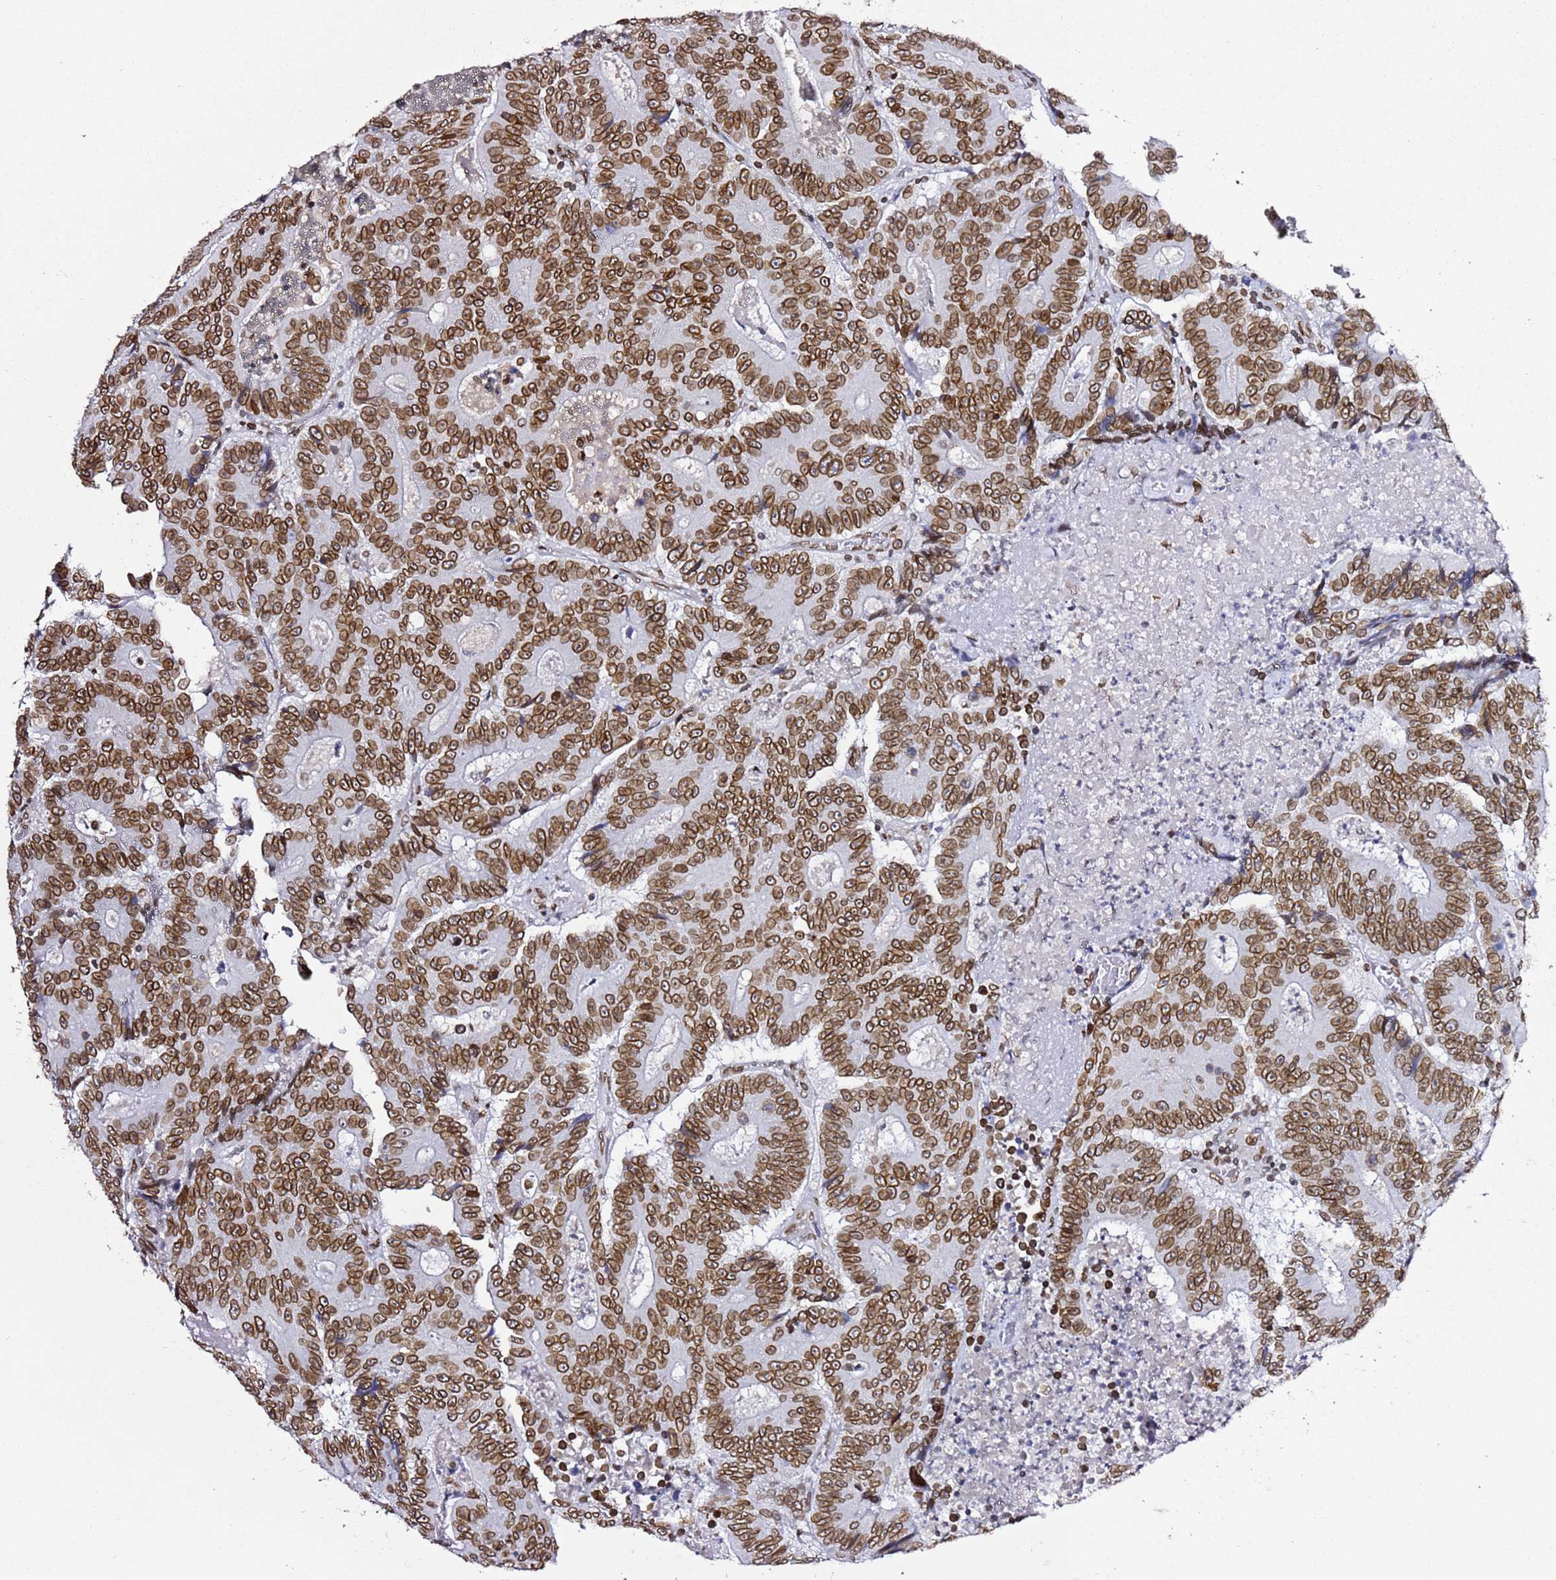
{"staining": {"intensity": "moderate", "quantity": ">75%", "location": "nuclear"}, "tissue": "colorectal cancer", "cell_type": "Tumor cells", "image_type": "cancer", "snomed": [{"axis": "morphology", "description": "Adenocarcinoma, NOS"}, {"axis": "topography", "description": "Colon"}], "caption": "Immunohistochemistry histopathology image of human colorectal cancer stained for a protein (brown), which displays medium levels of moderate nuclear staining in about >75% of tumor cells.", "gene": "POU6F1", "patient": {"sex": "male", "age": 83}}